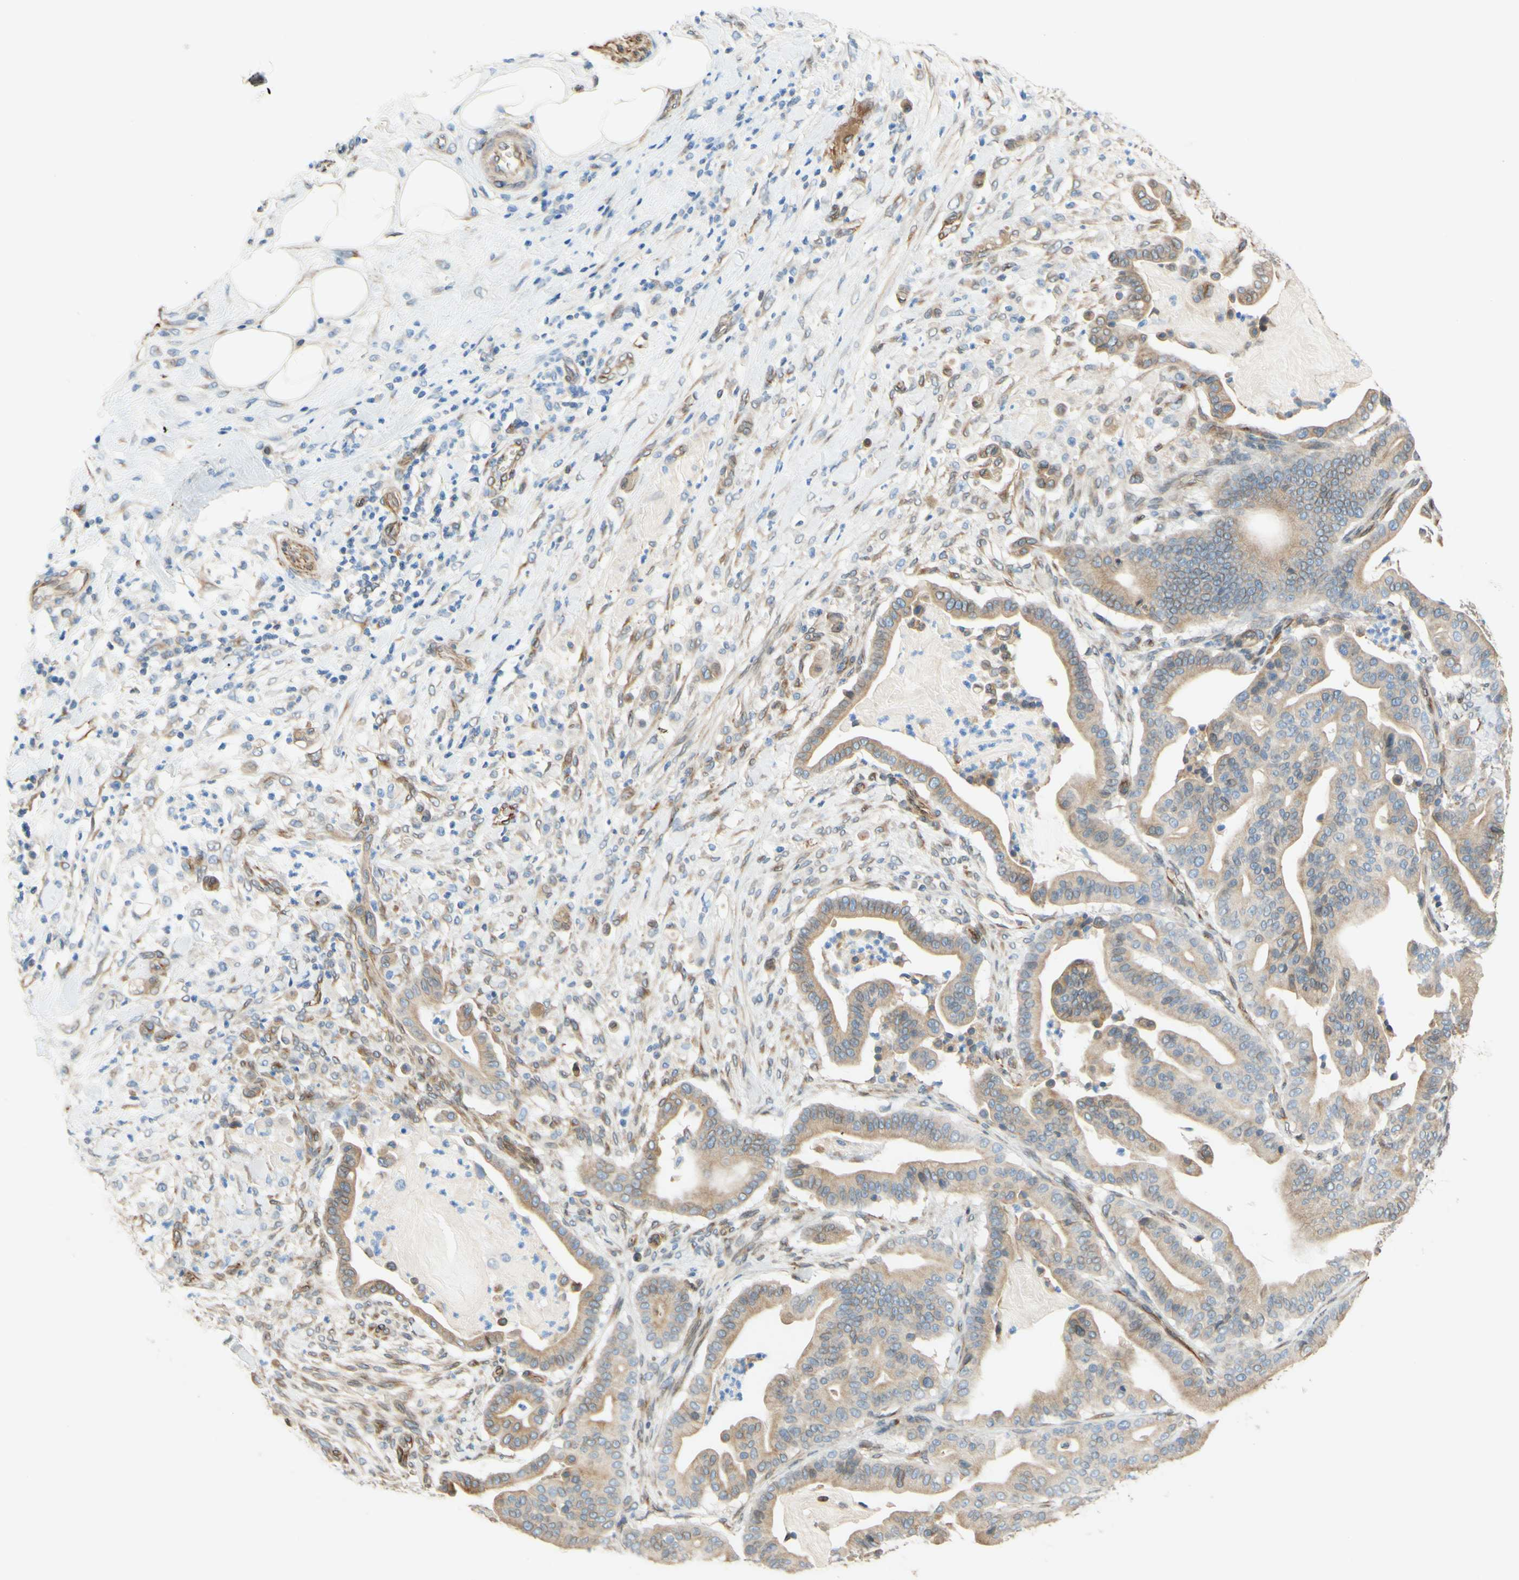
{"staining": {"intensity": "moderate", "quantity": ">75%", "location": "cytoplasmic/membranous"}, "tissue": "pancreatic cancer", "cell_type": "Tumor cells", "image_type": "cancer", "snomed": [{"axis": "morphology", "description": "Adenocarcinoma, NOS"}, {"axis": "topography", "description": "Pancreas"}], "caption": "An immunohistochemistry micrograph of neoplastic tissue is shown. Protein staining in brown labels moderate cytoplasmic/membranous positivity in pancreatic adenocarcinoma within tumor cells.", "gene": "ENDOD1", "patient": {"sex": "male", "age": 63}}